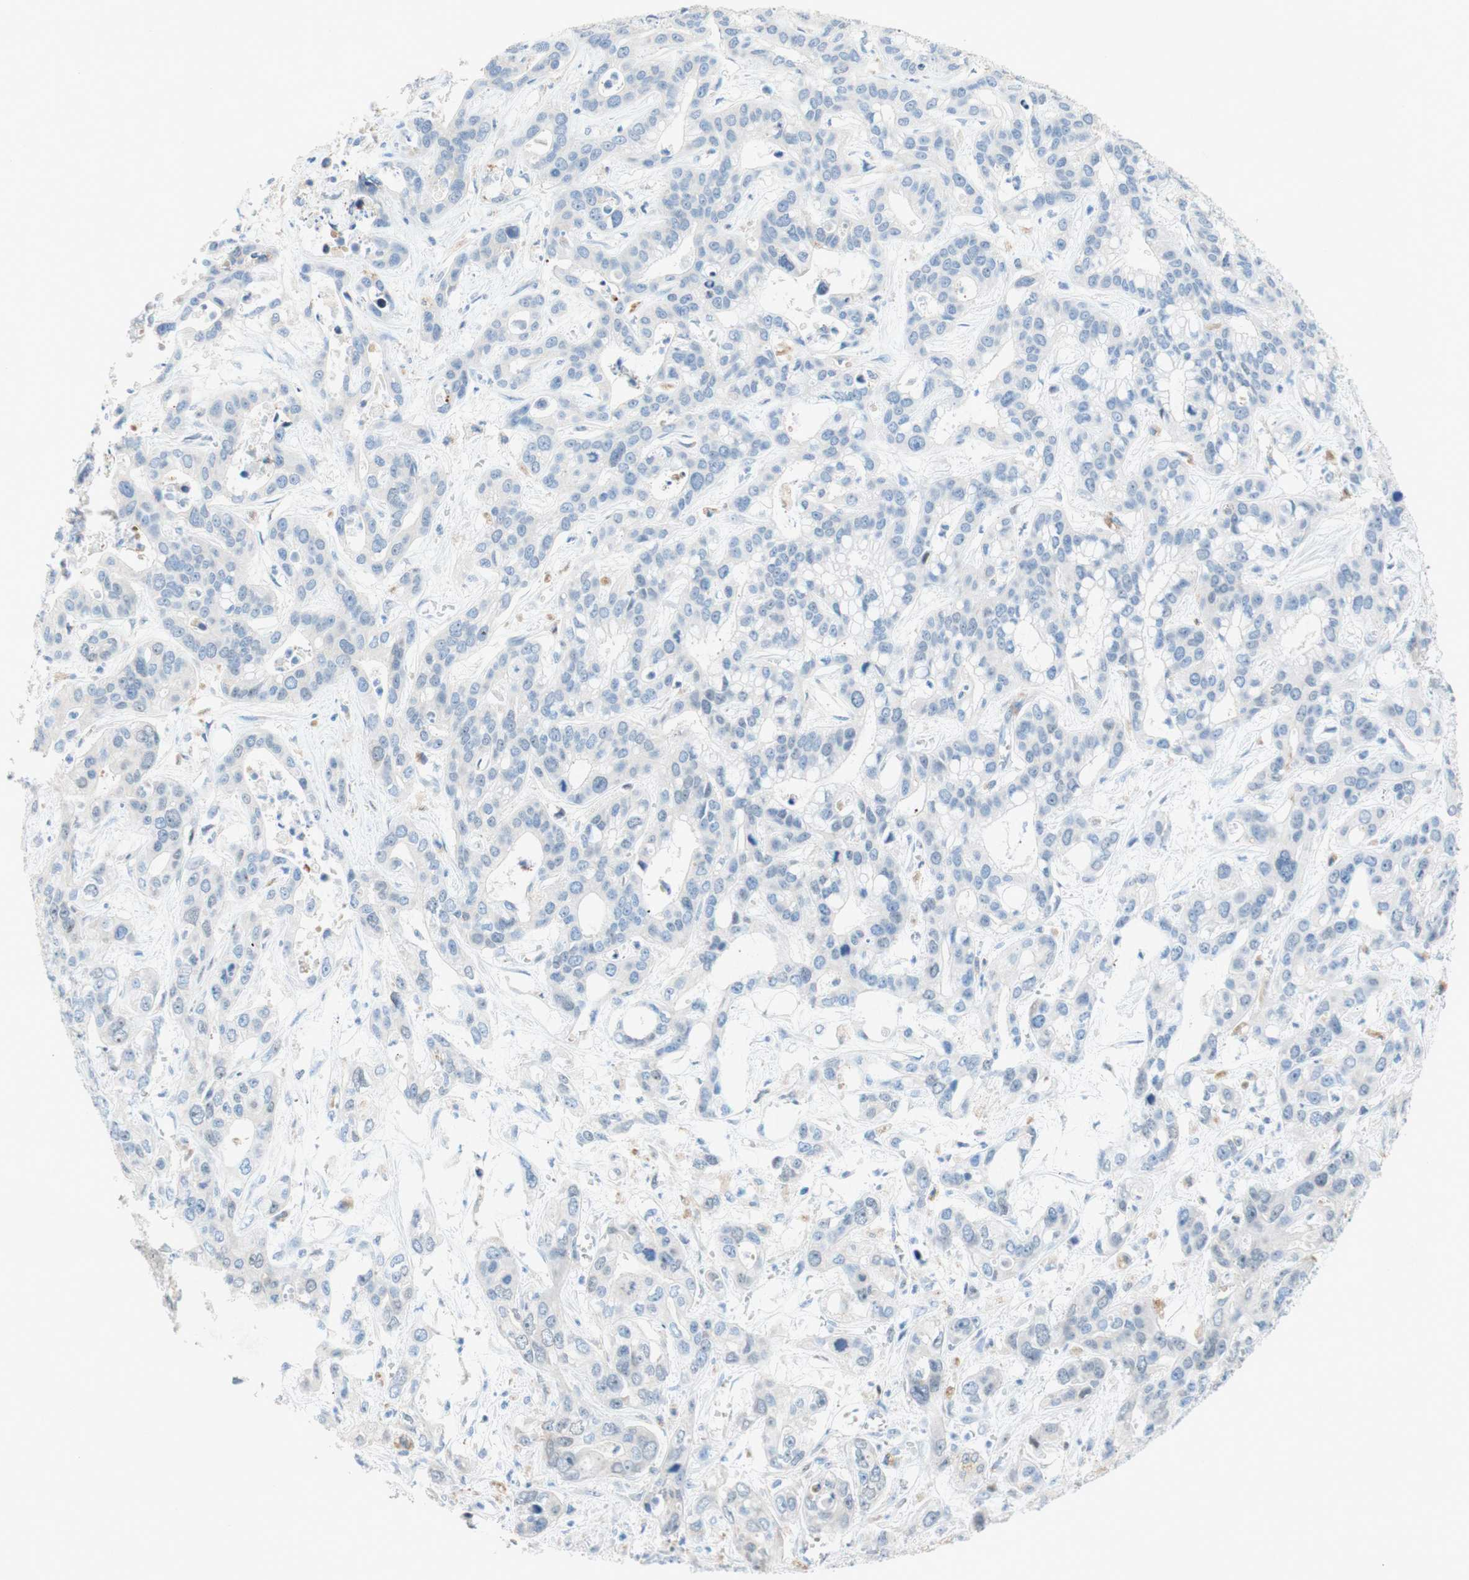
{"staining": {"intensity": "negative", "quantity": "none", "location": "none"}, "tissue": "liver cancer", "cell_type": "Tumor cells", "image_type": "cancer", "snomed": [{"axis": "morphology", "description": "Cholangiocarcinoma"}, {"axis": "topography", "description": "Liver"}], "caption": "Immunohistochemistry (IHC) of cholangiocarcinoma (liver) demonstrates no positivity in tumor cells. Nuclei are stained in blue.", "gene": "POLR2J3", "patient": {"sex": "female", "age": 65}}